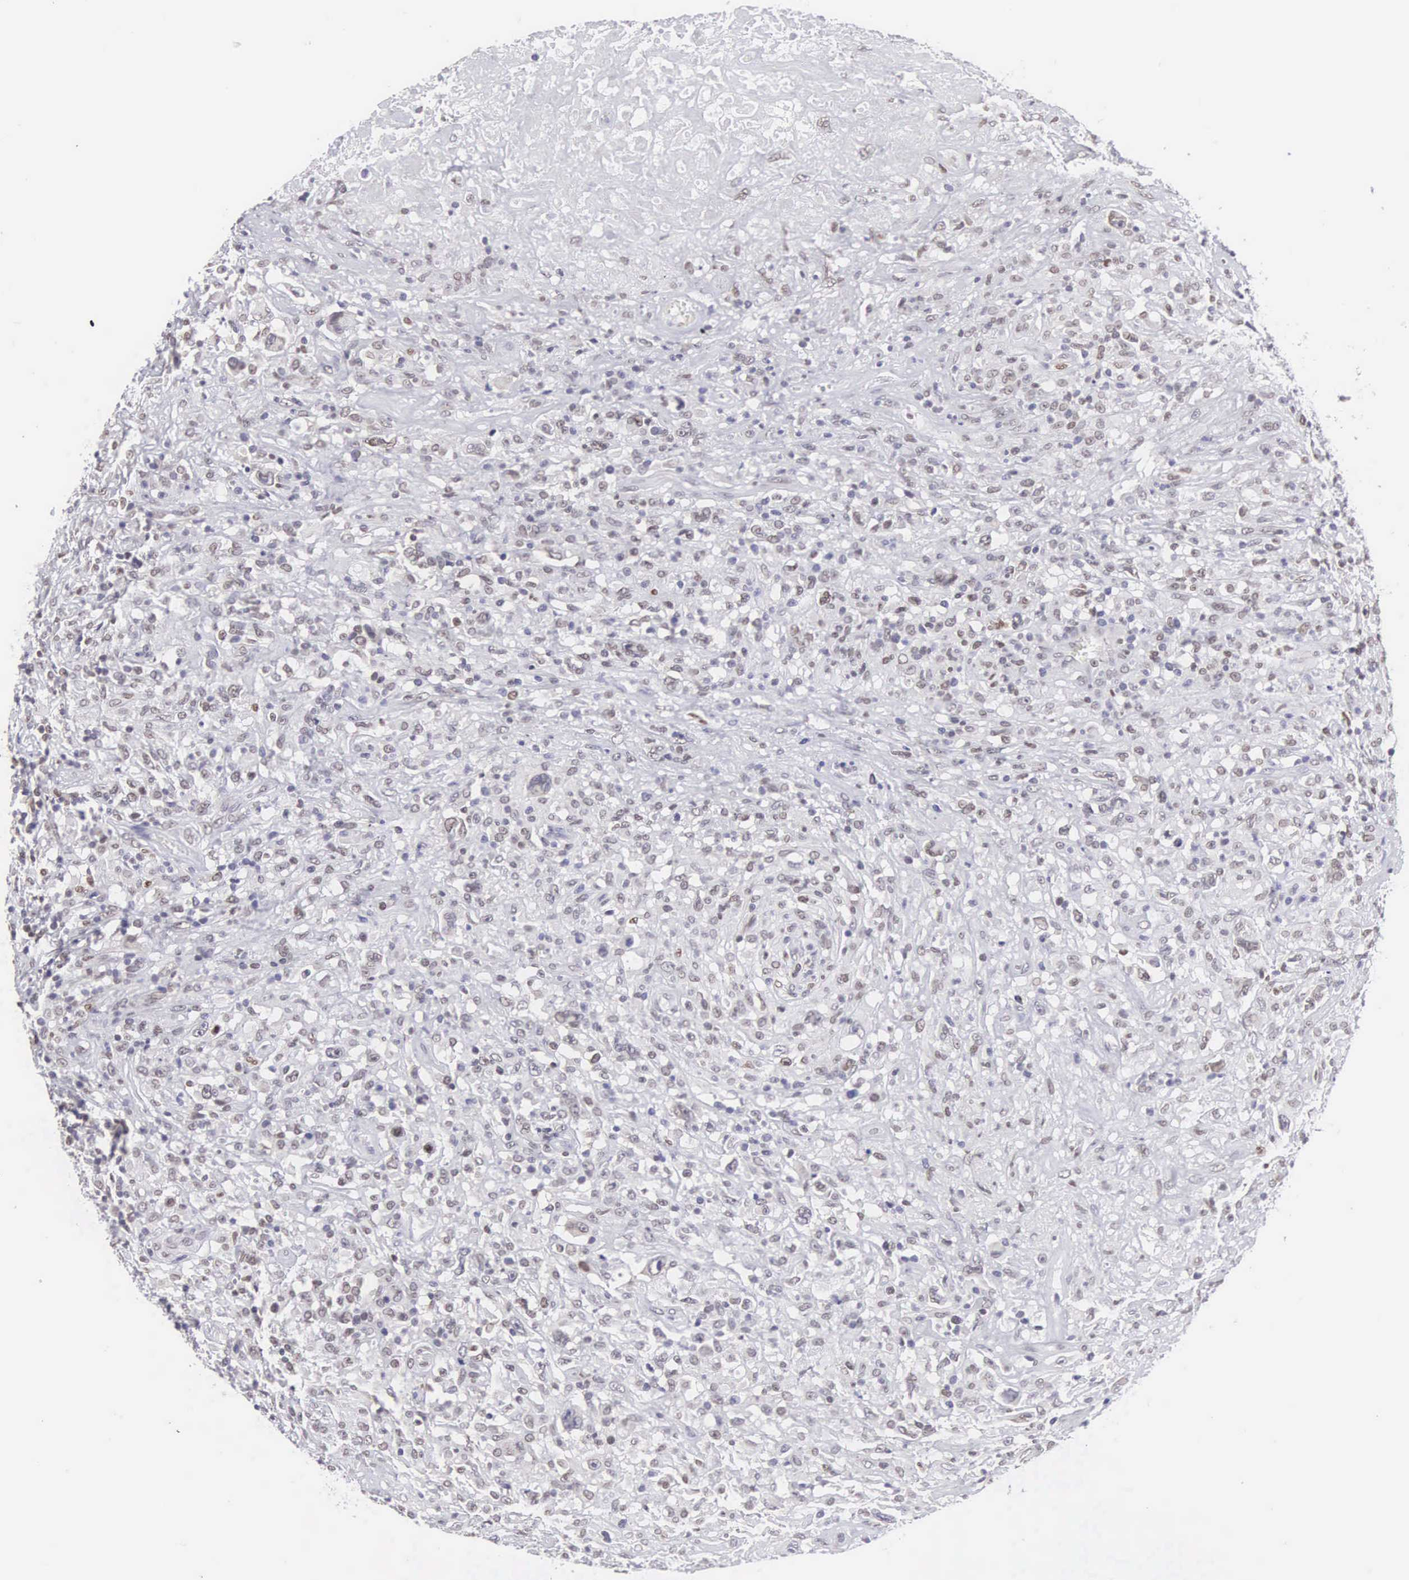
{"staining": {"intensity": "weak", "quantity": "<25%", "location": "nuclear"}, "tissue": "lymphoma", "cell_type": "Tumor cells", "image_type": "cancer", "snomed": [{"axis": "morphology", "description": "Hodgkin's disease, NOS"}, {"axis": "topography", "description": "Lymph node"}], "caption": "Immunohistochemistry photomicrograph of neoplastic tissue: human Hodgkin's disease stained with DAB shows no significant protein staining in tumor cells. (Stains: DAB immunohistochemistry with hematoxylin counter stain, Microscopy: brightfield microscopy at high magnification).", "gene": "ETV6", "patient": {"sex": "male", "age": 46}}